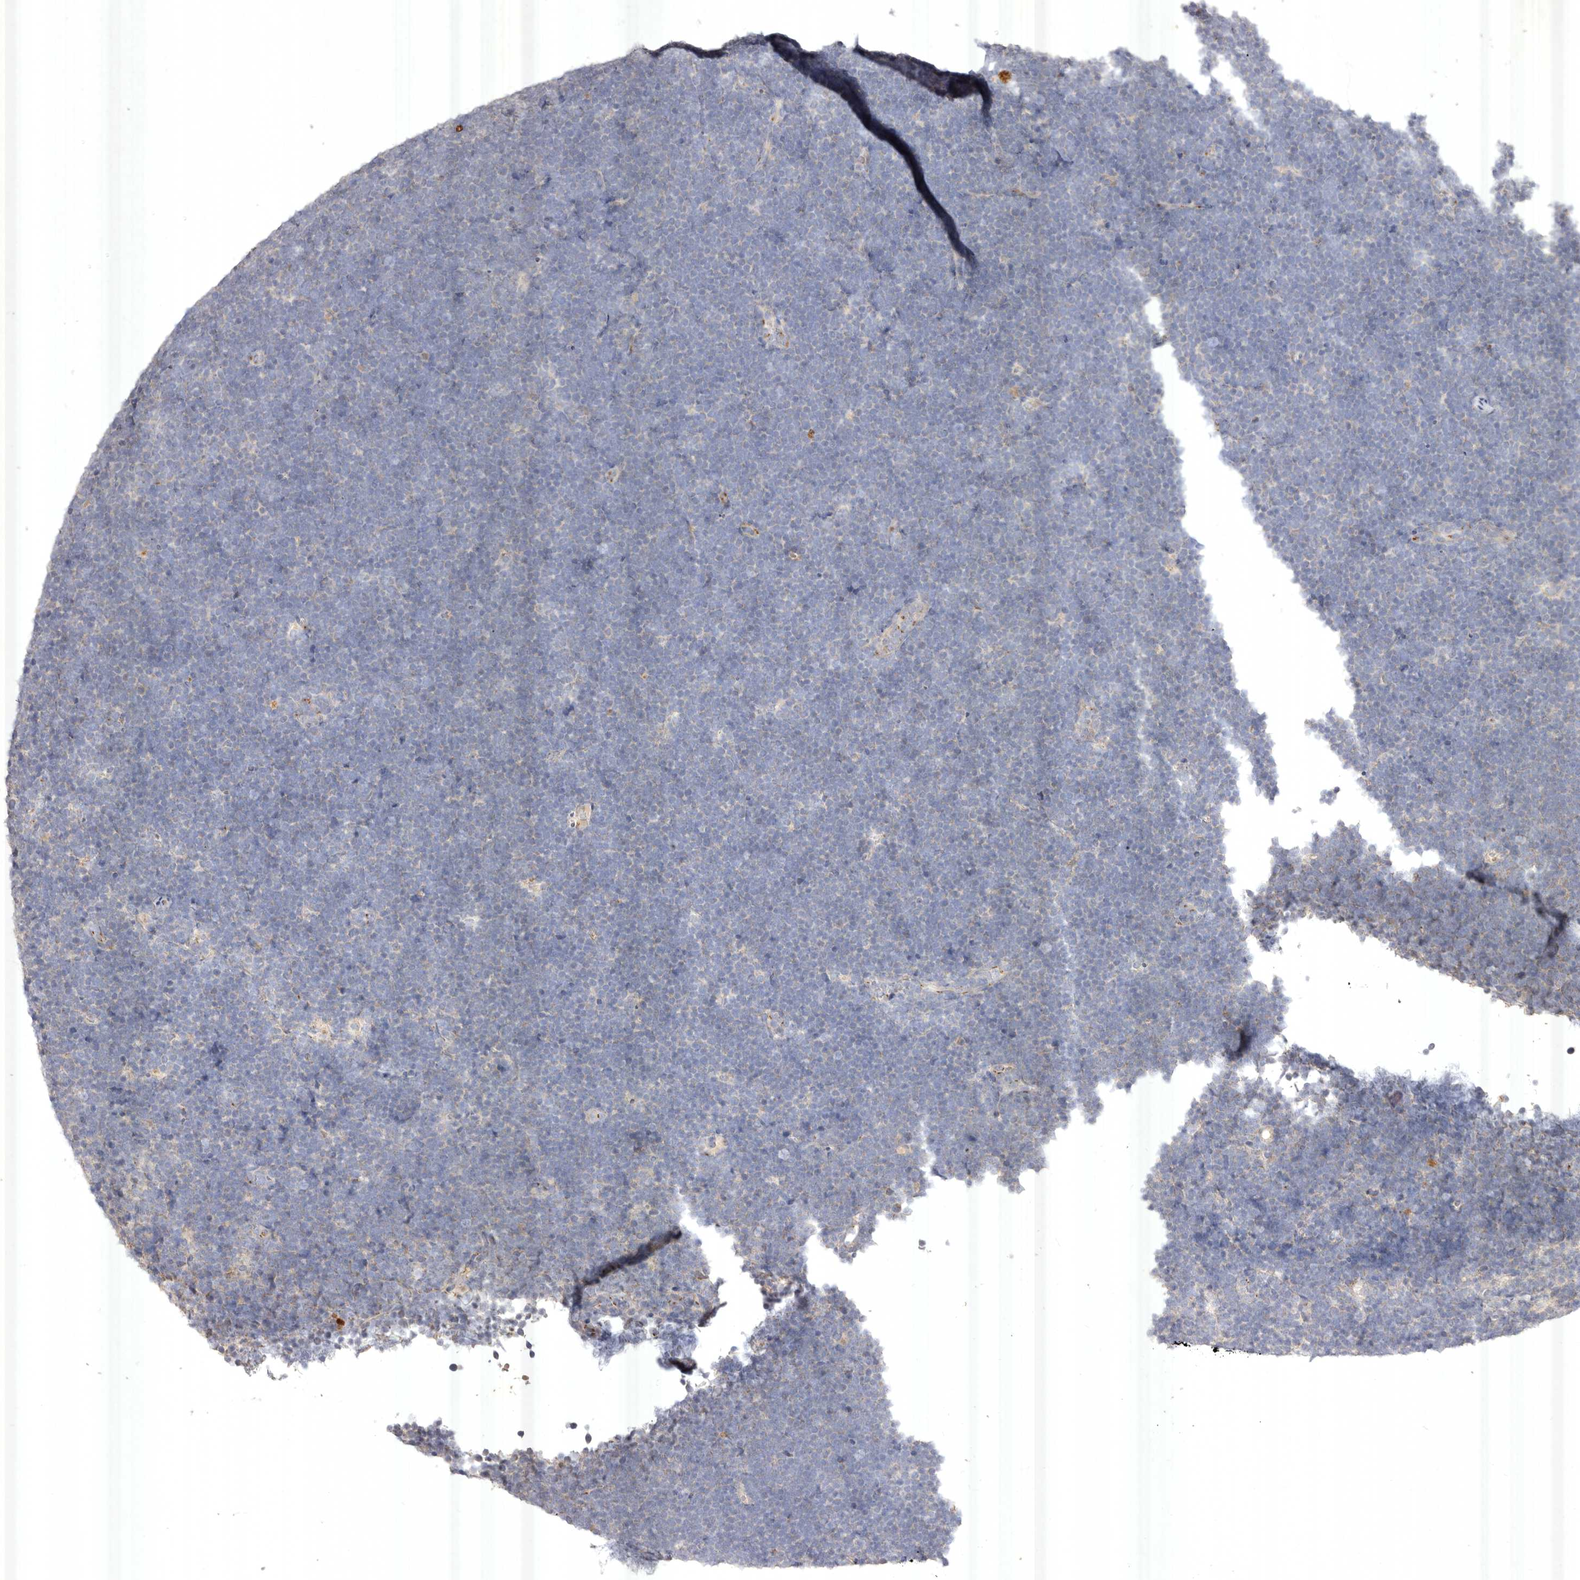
{"staining": {"intensity": "negative", "quantity": "none", "location": "none"}, "tissue": "lymphoma", "cell_type": "Tumor cells", "image_type": "cancer", "snomed": [{"axis": "morphology", "description": "Malignant lymphoma, non-Hodgkin's type, High grade"}, {"axis": "topography", "description": "Lymph node"}], "caption": "Image shows no significant protein positivity in tumor cells of lymphoma.", "gene": "USP24", "patient": {"sex": "male", "age": 13}}